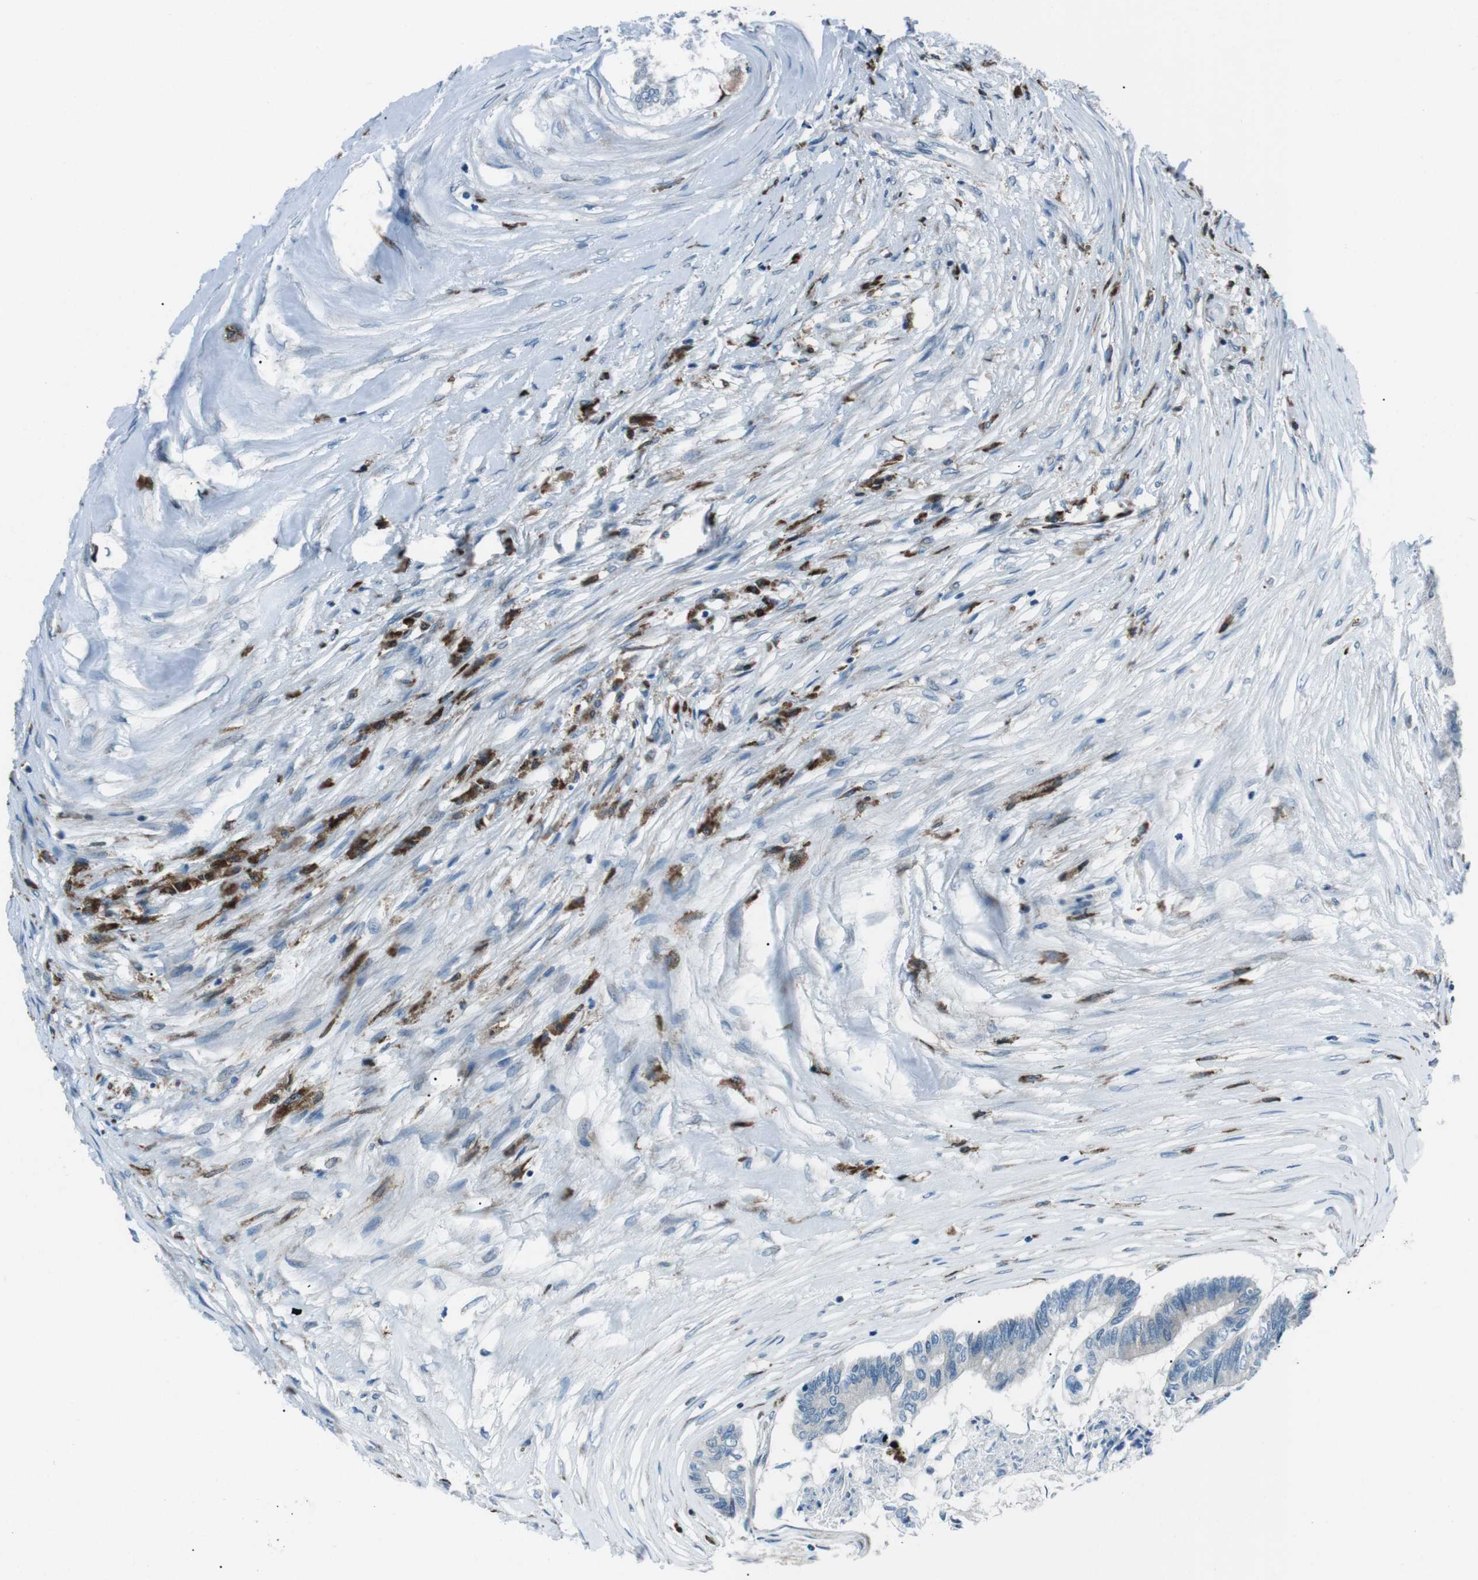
{"staining": {"intensity": "negative", "quantity": "none", "location": "none"}, "tissue": "colorectal cancer", "cell_type": "Tumor cells", "image_type": "cancer", "snomed": [{"axis": "morphology", "description": "Adenocarcinoma, NOS"}, {"axis": "topography", "description": "Rectum"}], "caption": "This is a histopathology image of IHC staining of adenocarcinoma (colorectal), which shows no positivity in tumor cells.", "gene": "BLNK", "patient": {"sex": "male", "age": 63}}